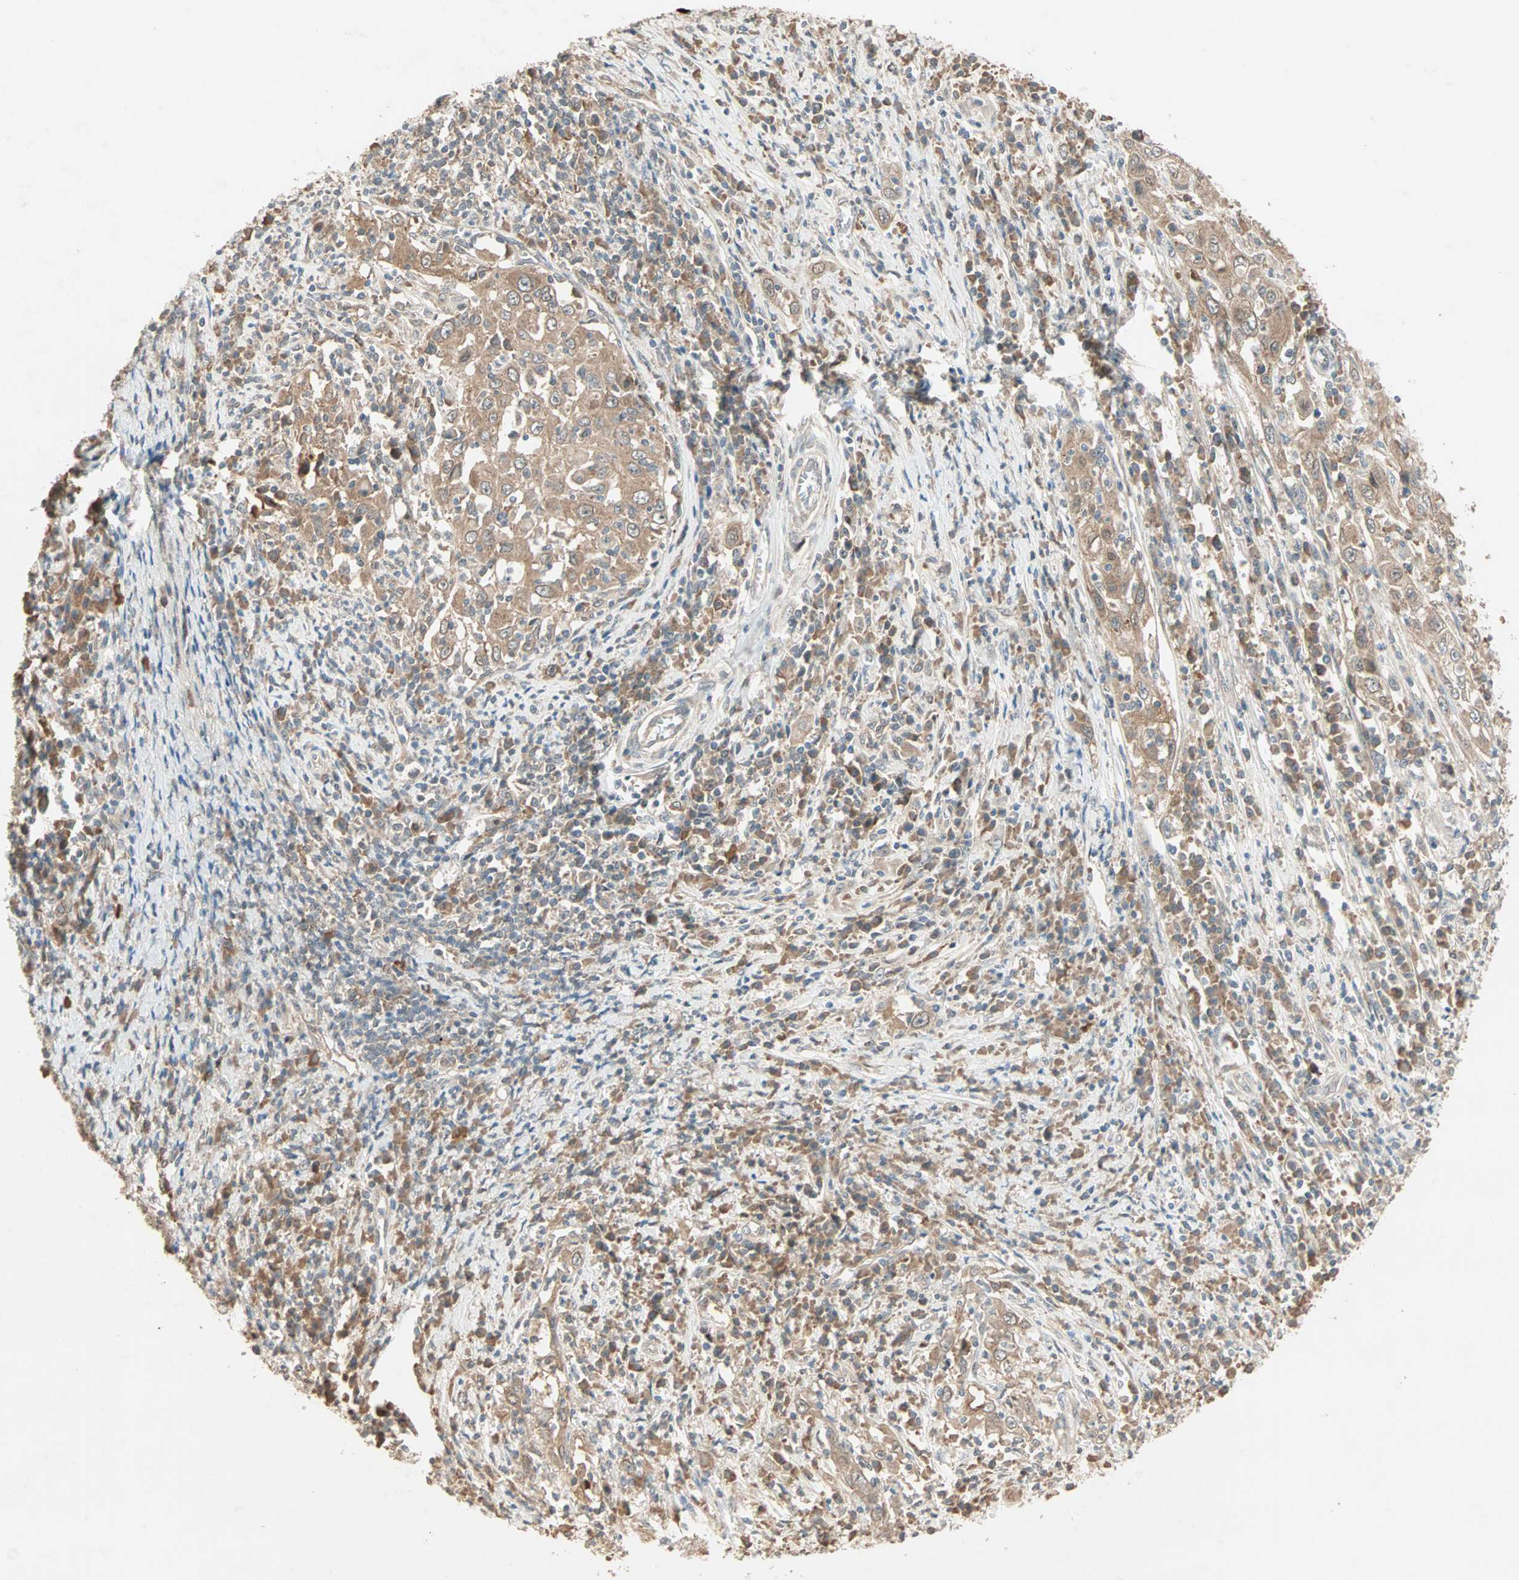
{"staining": {"intensity": "moderate", "quantity": ">75%", "location": "cytoplasmic/membranous"}, "tissue": "cervical cancer", "cell_type": "Tumor cells", "image_type": "cancer", "snomed": [{"axis": "morphology", "description": "Squamous cell carcinoma, NOS"}, {"axis": "topography", "description": "Cervix"}], "caption": "Immunohistochemistry (IHC) photomicrograph of squamous cell carcinoma (cervical) stained for a protein (brown), which shows medium levels of moderate cytoplasmic/membranous positivity in approximately >75% of tumor cells.", "gene": "TTF2", "patient": {"sex": "female", "age": 46}}